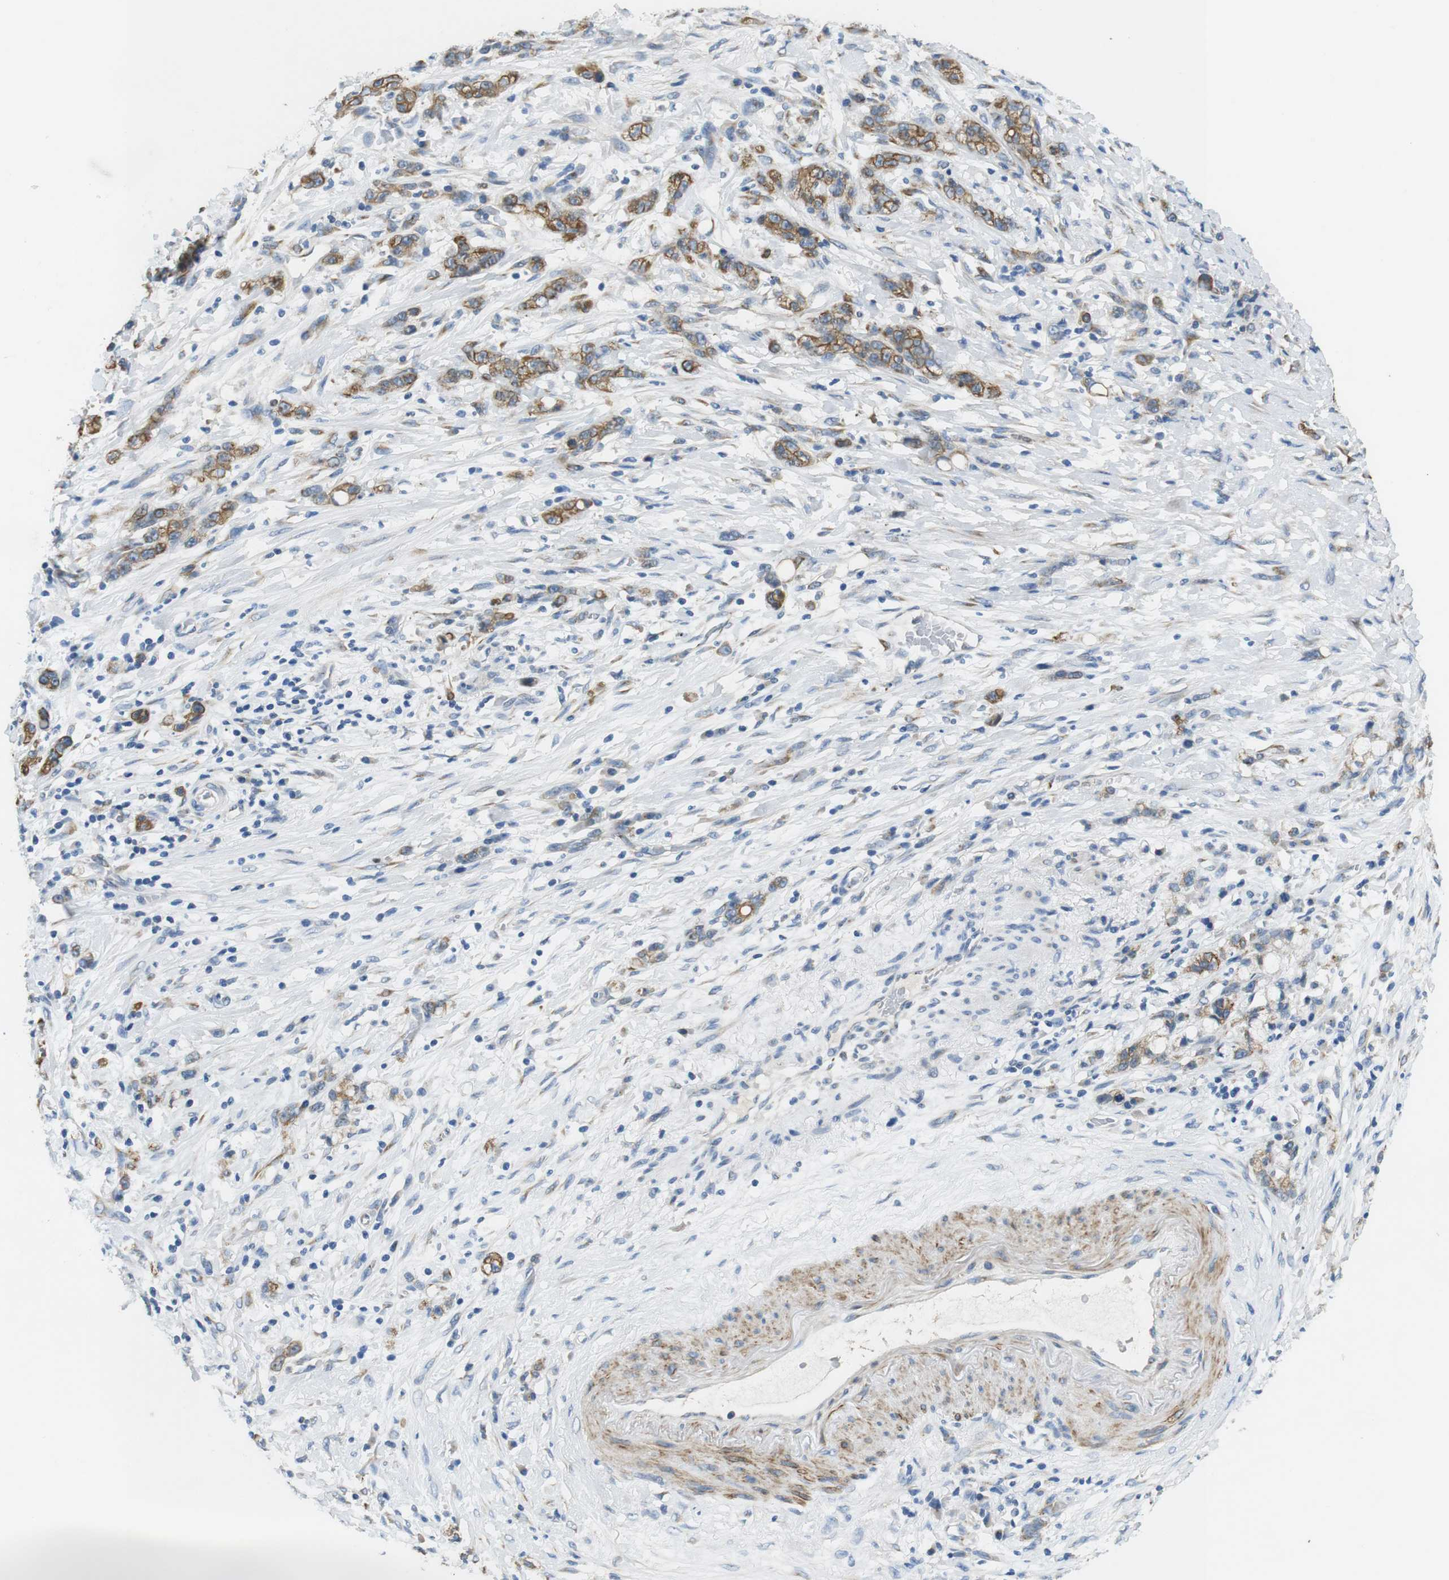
{"staining": {"intensity": "moderate", "quantity": ">75%", "location": "cytoplasmic/membranous"}, "tissue": "stomach cancer", "cell_type": "Tumor cells", "image_type": "cancer", "snomed": [{"axis": "morphology", "description": "Adenocarcinoma, NOS"}, {"axis": "topography", "description": "Stomach, lower"}], "caption": "Adenocarcinoma (stomach) stained with IHC reveals moderate cytoplasmic/membranous expression in approximately >75% of tumor cells.", "gene": "UNC5CL", "patient": {"sex": "male", "age": 88}}